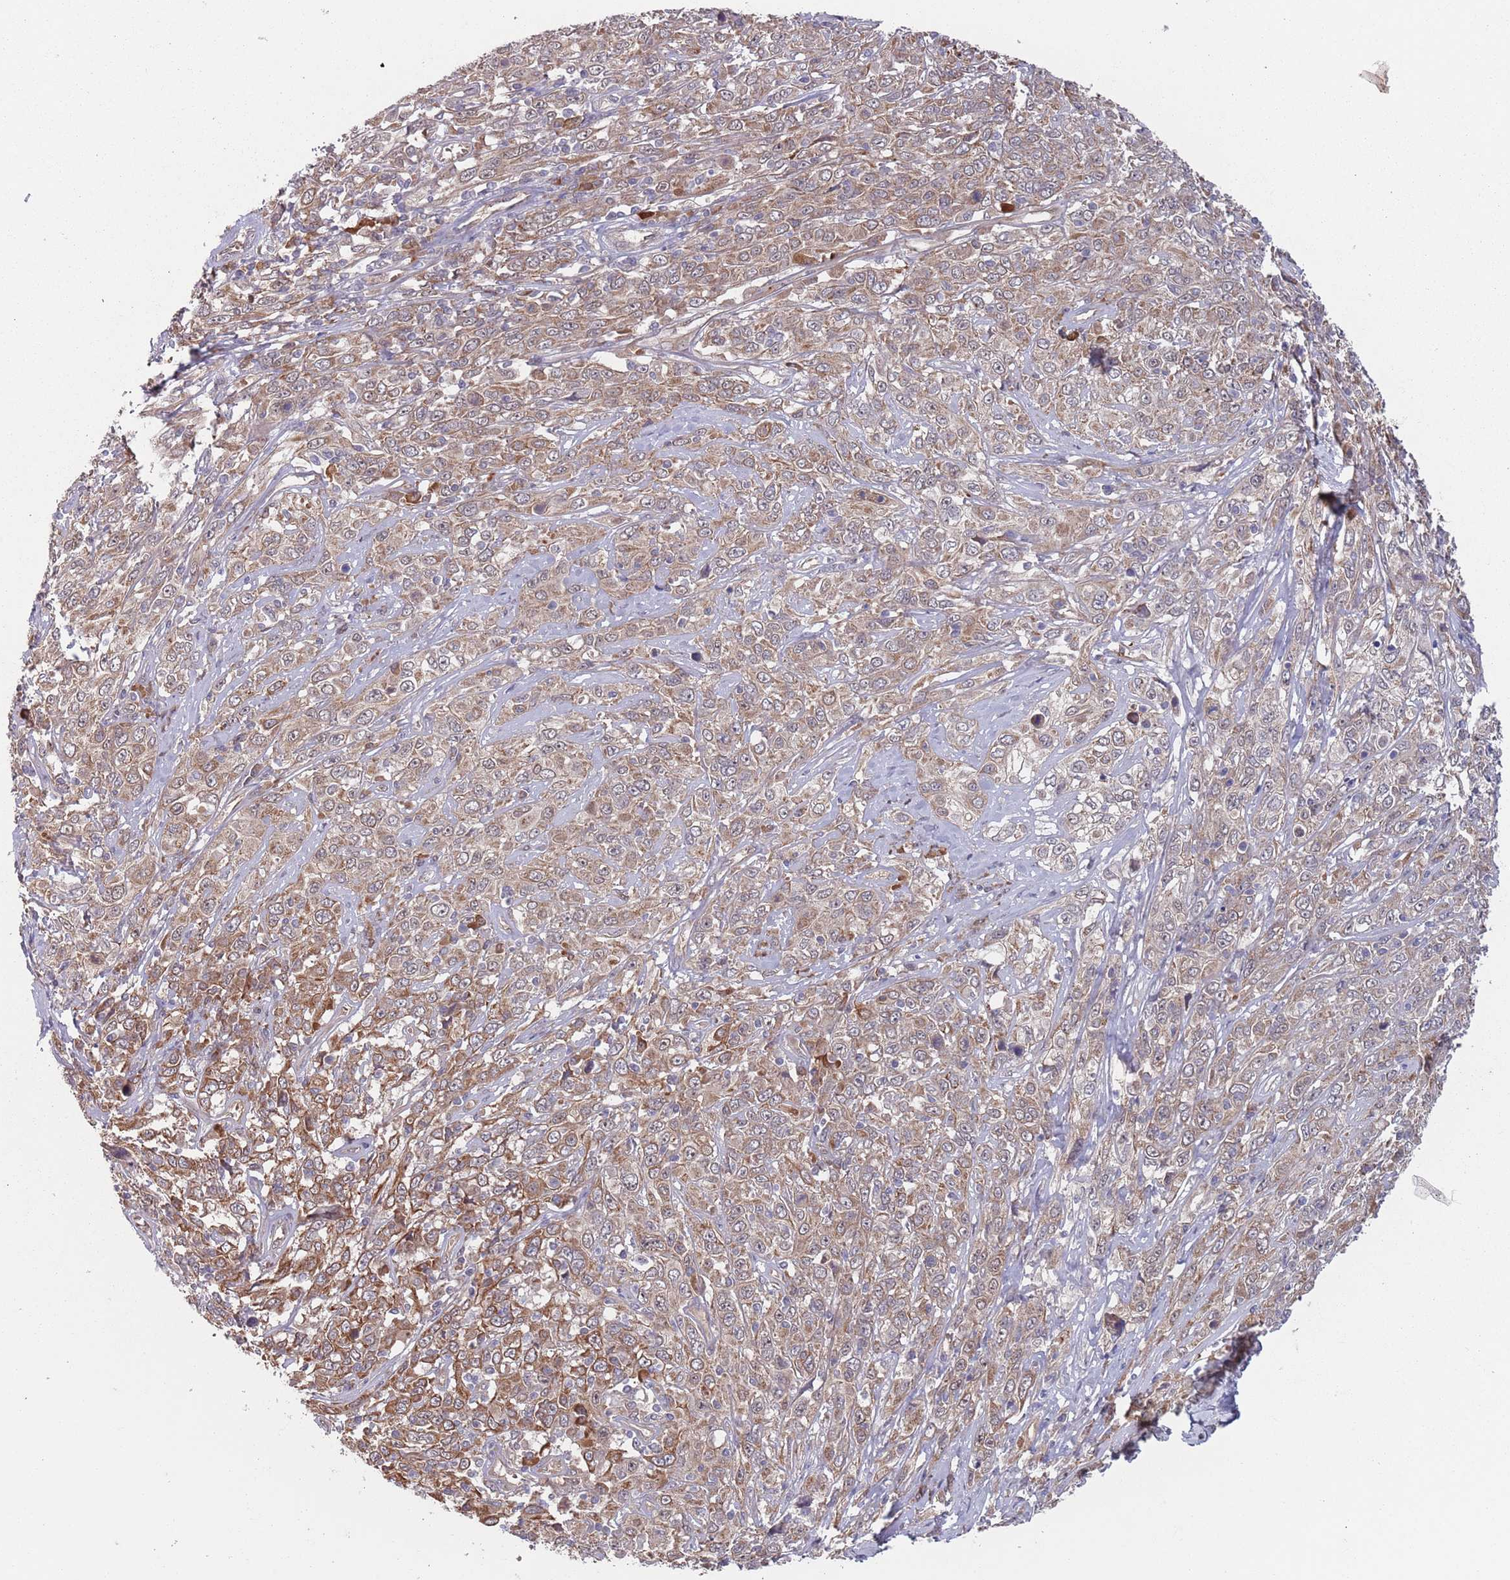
{"staining": {"intensity": "moderate", "quantity": ">75%", "location": "cytoplasmic/membranous"}, "tissue": "cervical cancer", "cell_type": "Tumor cells", "image_type": "cancer", "snomed": [{"axis": "morphology", "description": "Squamous cell carcinoma, NOS"}, {"axis": "topography", "description": "Cervix"}], "caption": "IHC photomicrograph of neoplastic tissue: cervical cancer stained using immunohistochemistry exhibits medium levels of moderate protein expression localized specifically in the cytoplasmic/membranous of tumor cells, appearing as a cytoplasmic/membranous brown color.", "gene": "ZNF140", "patient": {"sex": "female", "age": 46}}